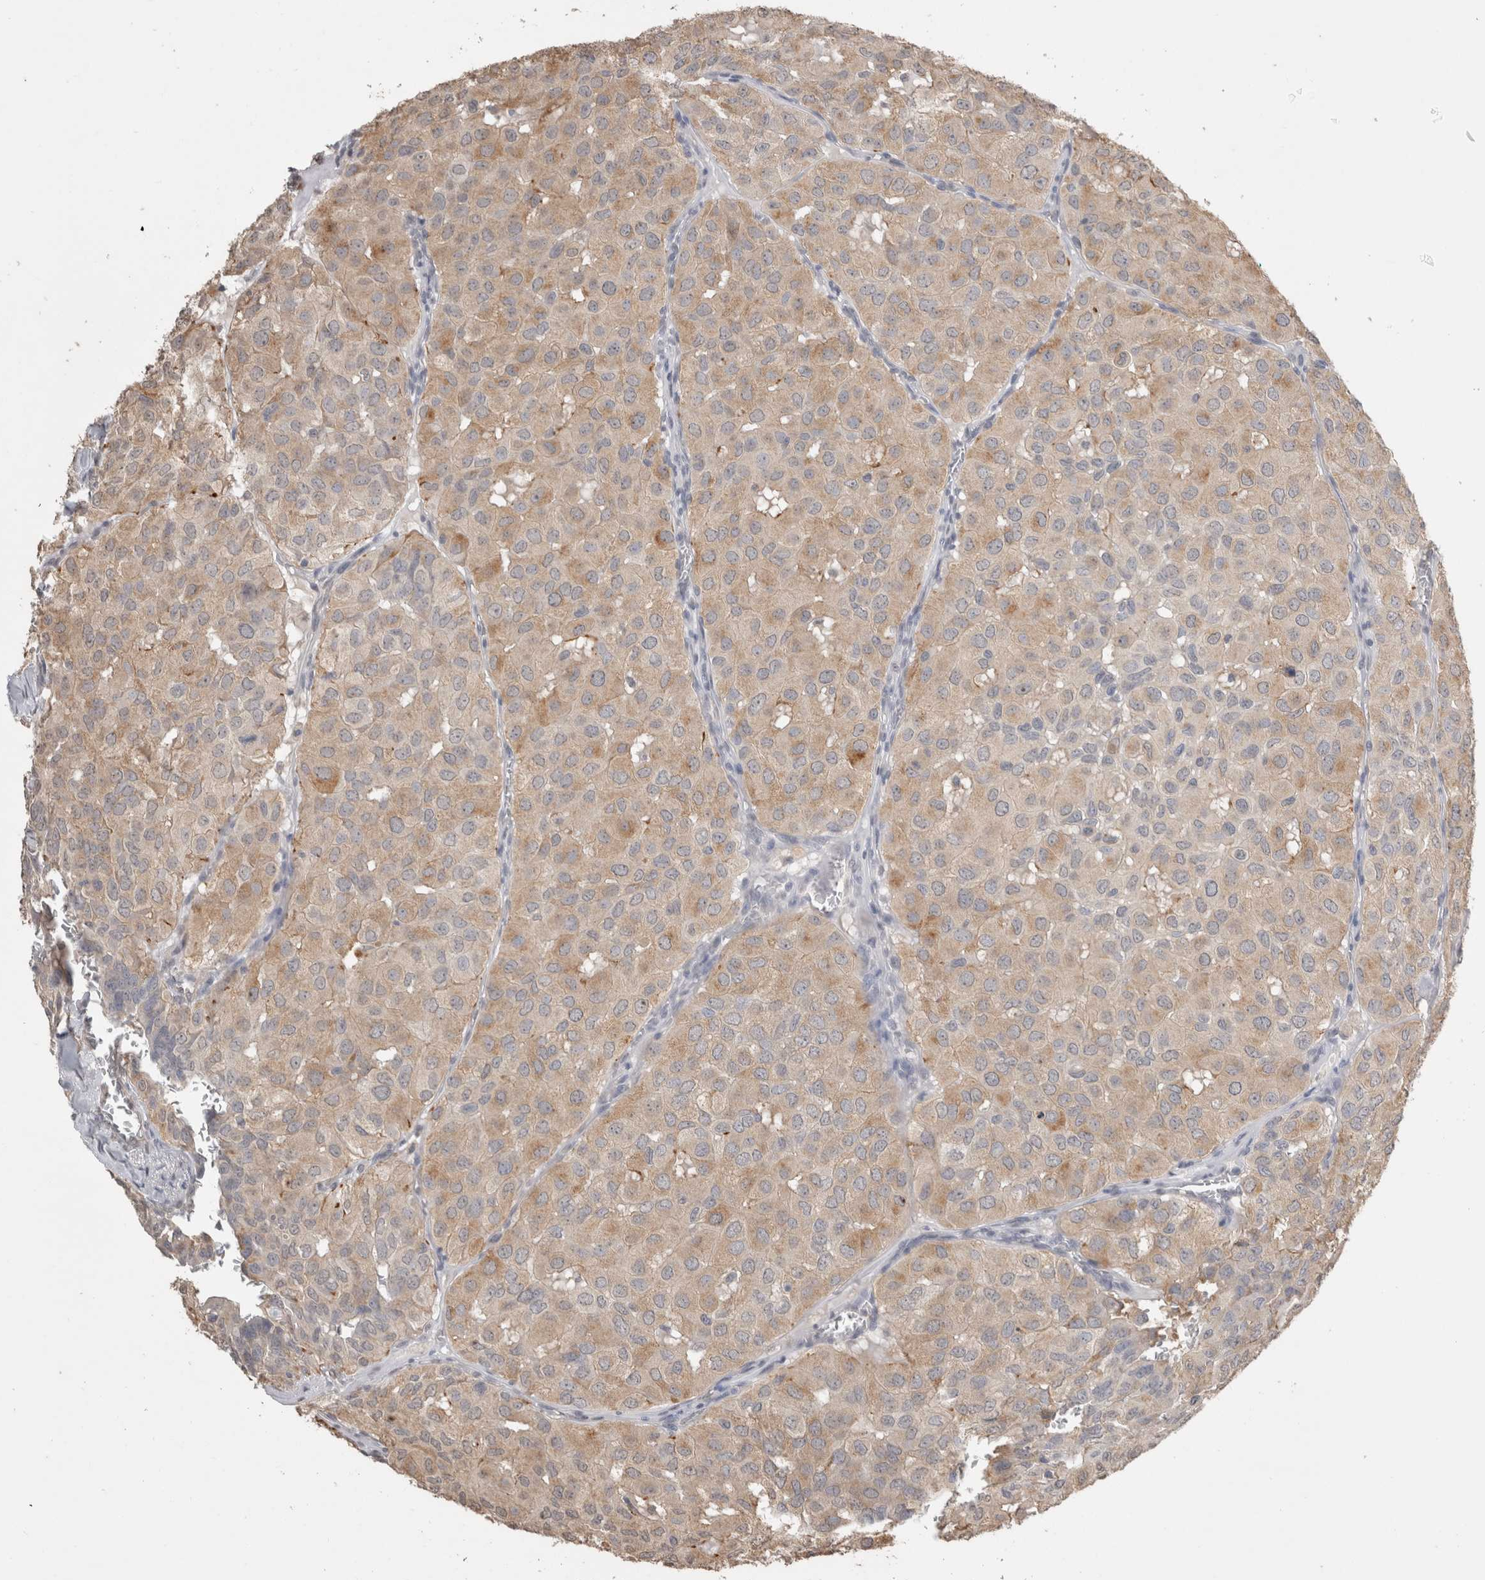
{"staining": {"intensity": "weak", "quantity": ">75%", "location": "cytoplasmic/membranous"}, "tissue": "head and neck cancer", "cell_type": "Tumor cells", "image_type": "cancer", "snomed": [{"axis": "morphology", "description": "Adenocarcinoma, NOS"}, {"axis": "topography", "description": "Salivary gland, NOS"}, {"axis": "topography", "description": "Head-Neck"}], "caption": "Tumor cells show low levels of weak cytoplasmic/membranous expression in about >75% of cells in head and neck cancer. (Stains: DAB (3,3'-diaminobenzidine) in brown, nuclei in blue, Microscopy: brightfield microscopy at high magnification).", "gene": "NAALADL2", "patient": {"sex": "female", "age": 76}}